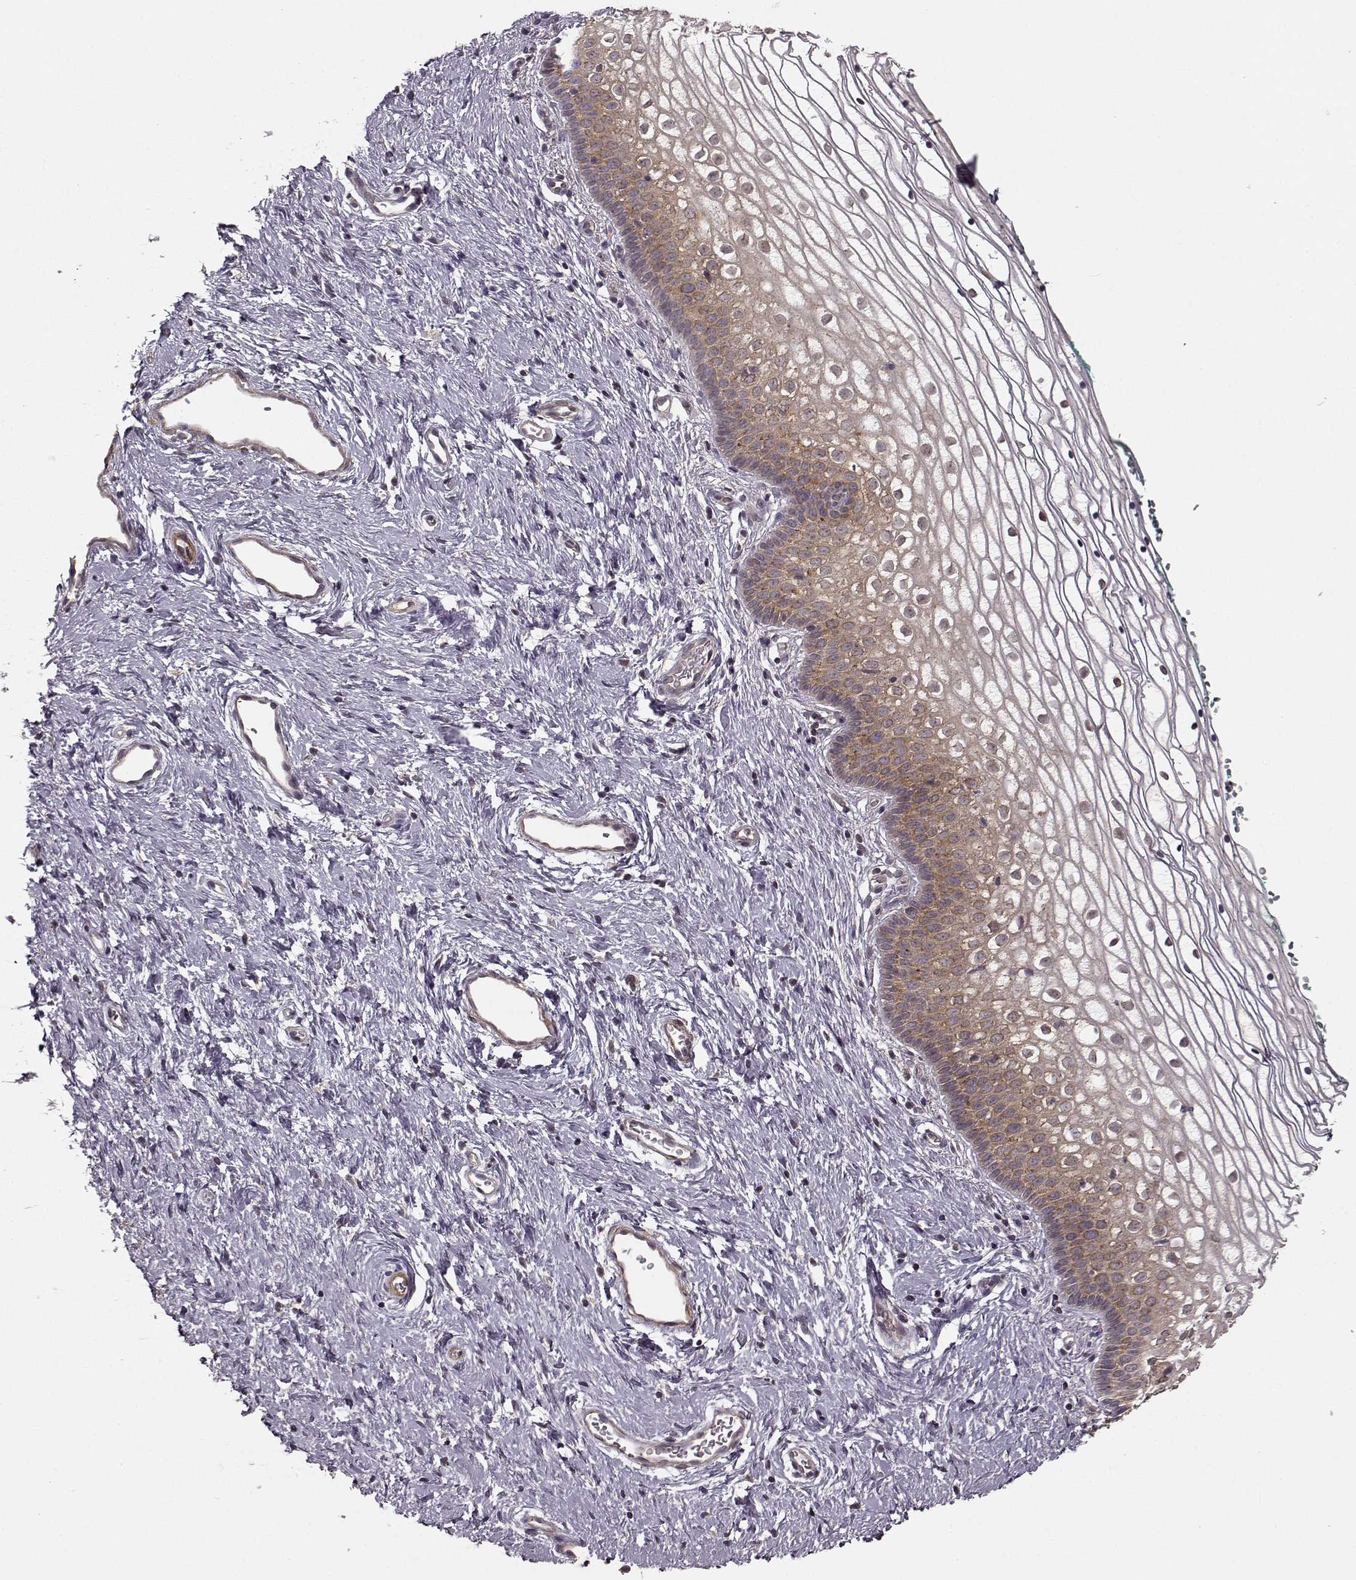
{"staining": {"intensity": "moderate", "quantity": "<25%", "location": "cytoplasmic/membranous"}, "tissue": "vagina", "cell_type": "Squamous epithelial cells", "image_type": "normal", "snomed": [{"axis": "morphology", "description": "Normal tissue, NOS"}, {"axis": "topography", "description": "Vagina"}], "caption": "A high-resolution histopathology image shows immunohistochemistry staining of unremarkable vagina, which displays moderate cytoplasmic/membranous positivity in approximately <25% of squamous epithelial cells. The protein of interest is shown in brown color, while the nuclei are stained blue.", "gene": "SLAIN2", "patient": {"sex": "female", "age": 36}}